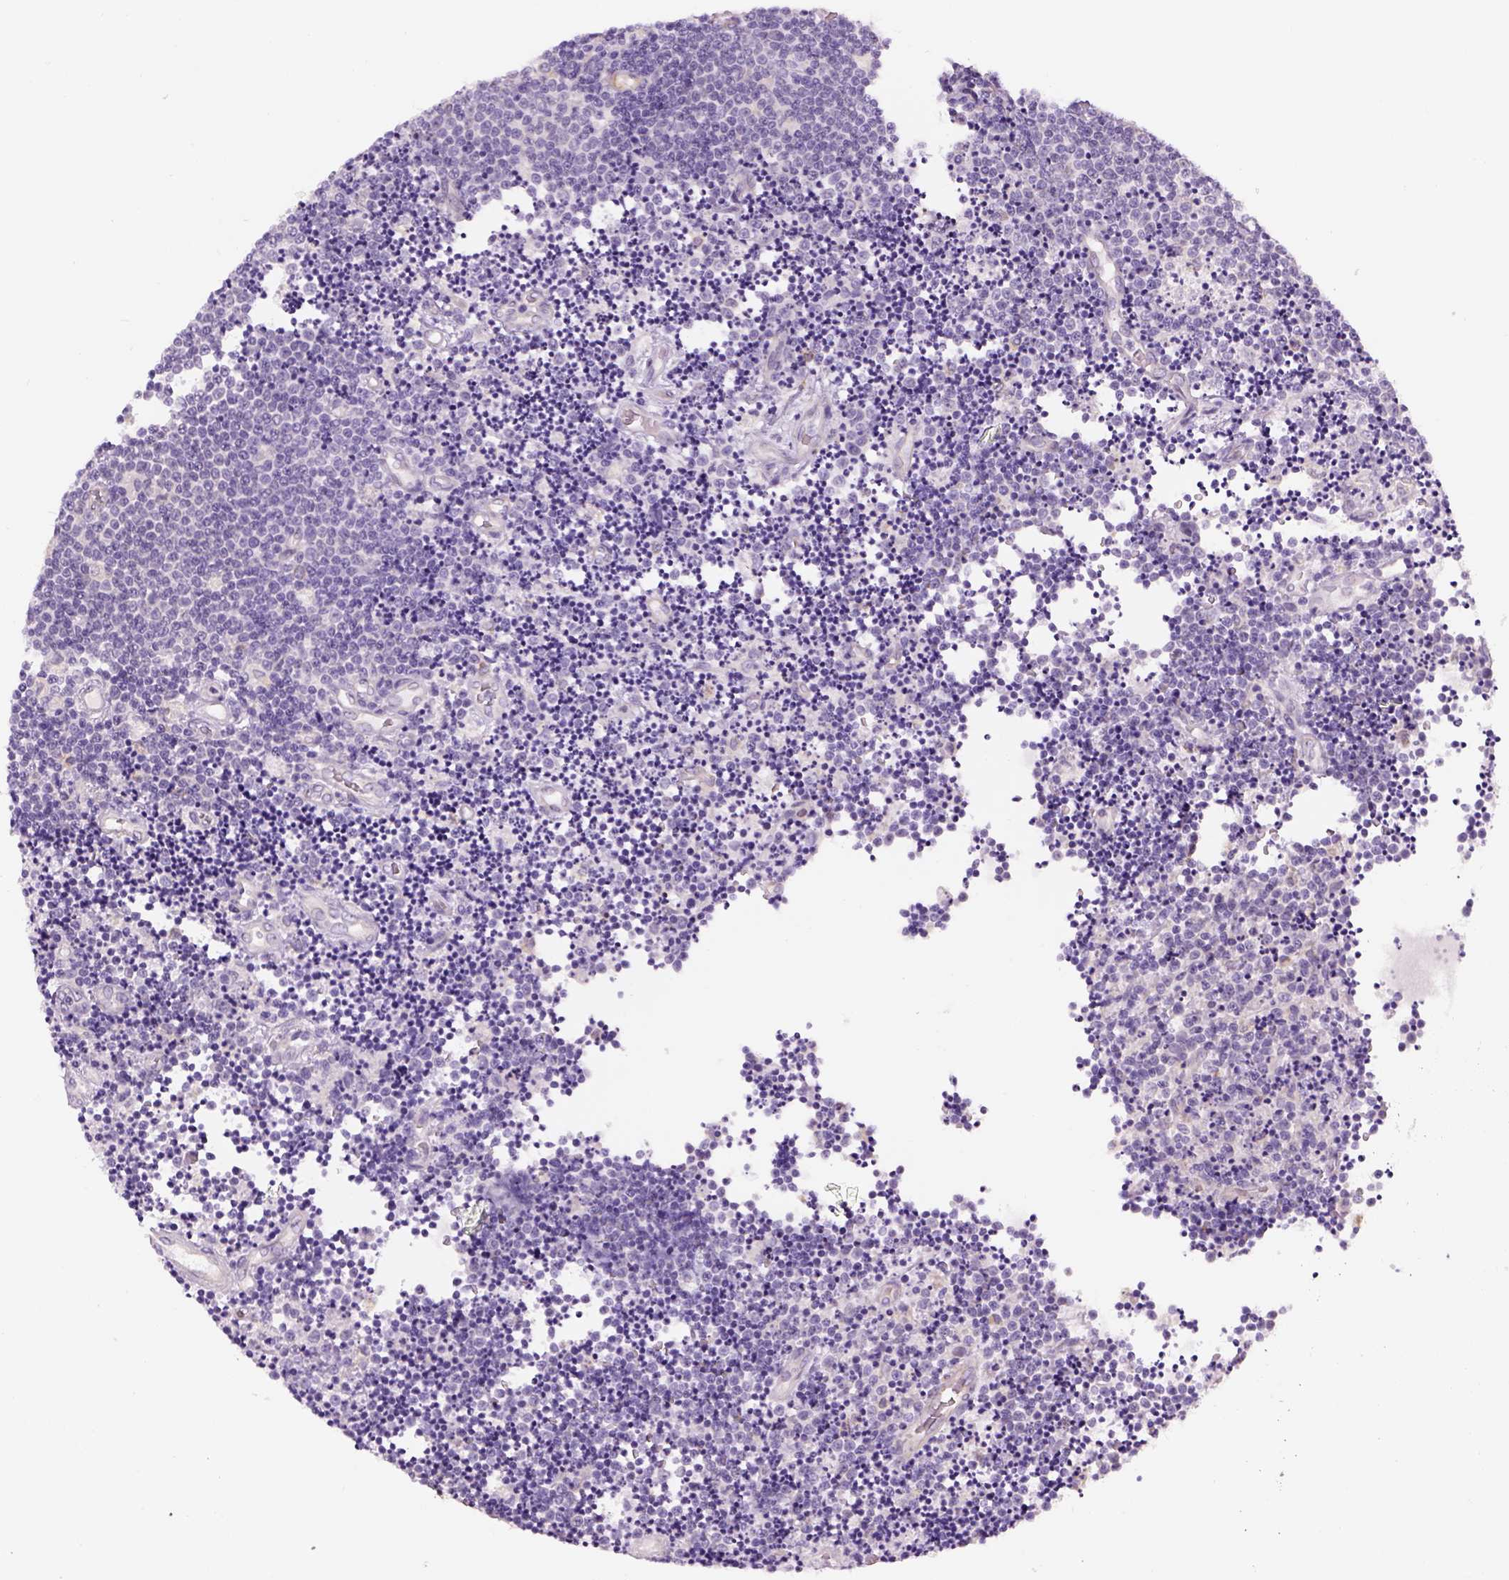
{"staining": {"intensity": "negative", "quantity": "none", "location": "none"}, "tissue": "lymphoma", "cell_type": "Tumor cells", "image_type": "cancer", "snomed": [{"axis": "morphology", "description": "Malignant lymphoma, non-Hodgkin's type, Low grade"}, {"axis": "topography", "description": "Brain"}], "caption": "Human malignant lymphoma, non-Hodgkin's type (low-grade) stained for a protein using IHC exhibits no expression in tumor cells.", "gene": "IFT52", "patient": {"sex": "female", "age": 66}}